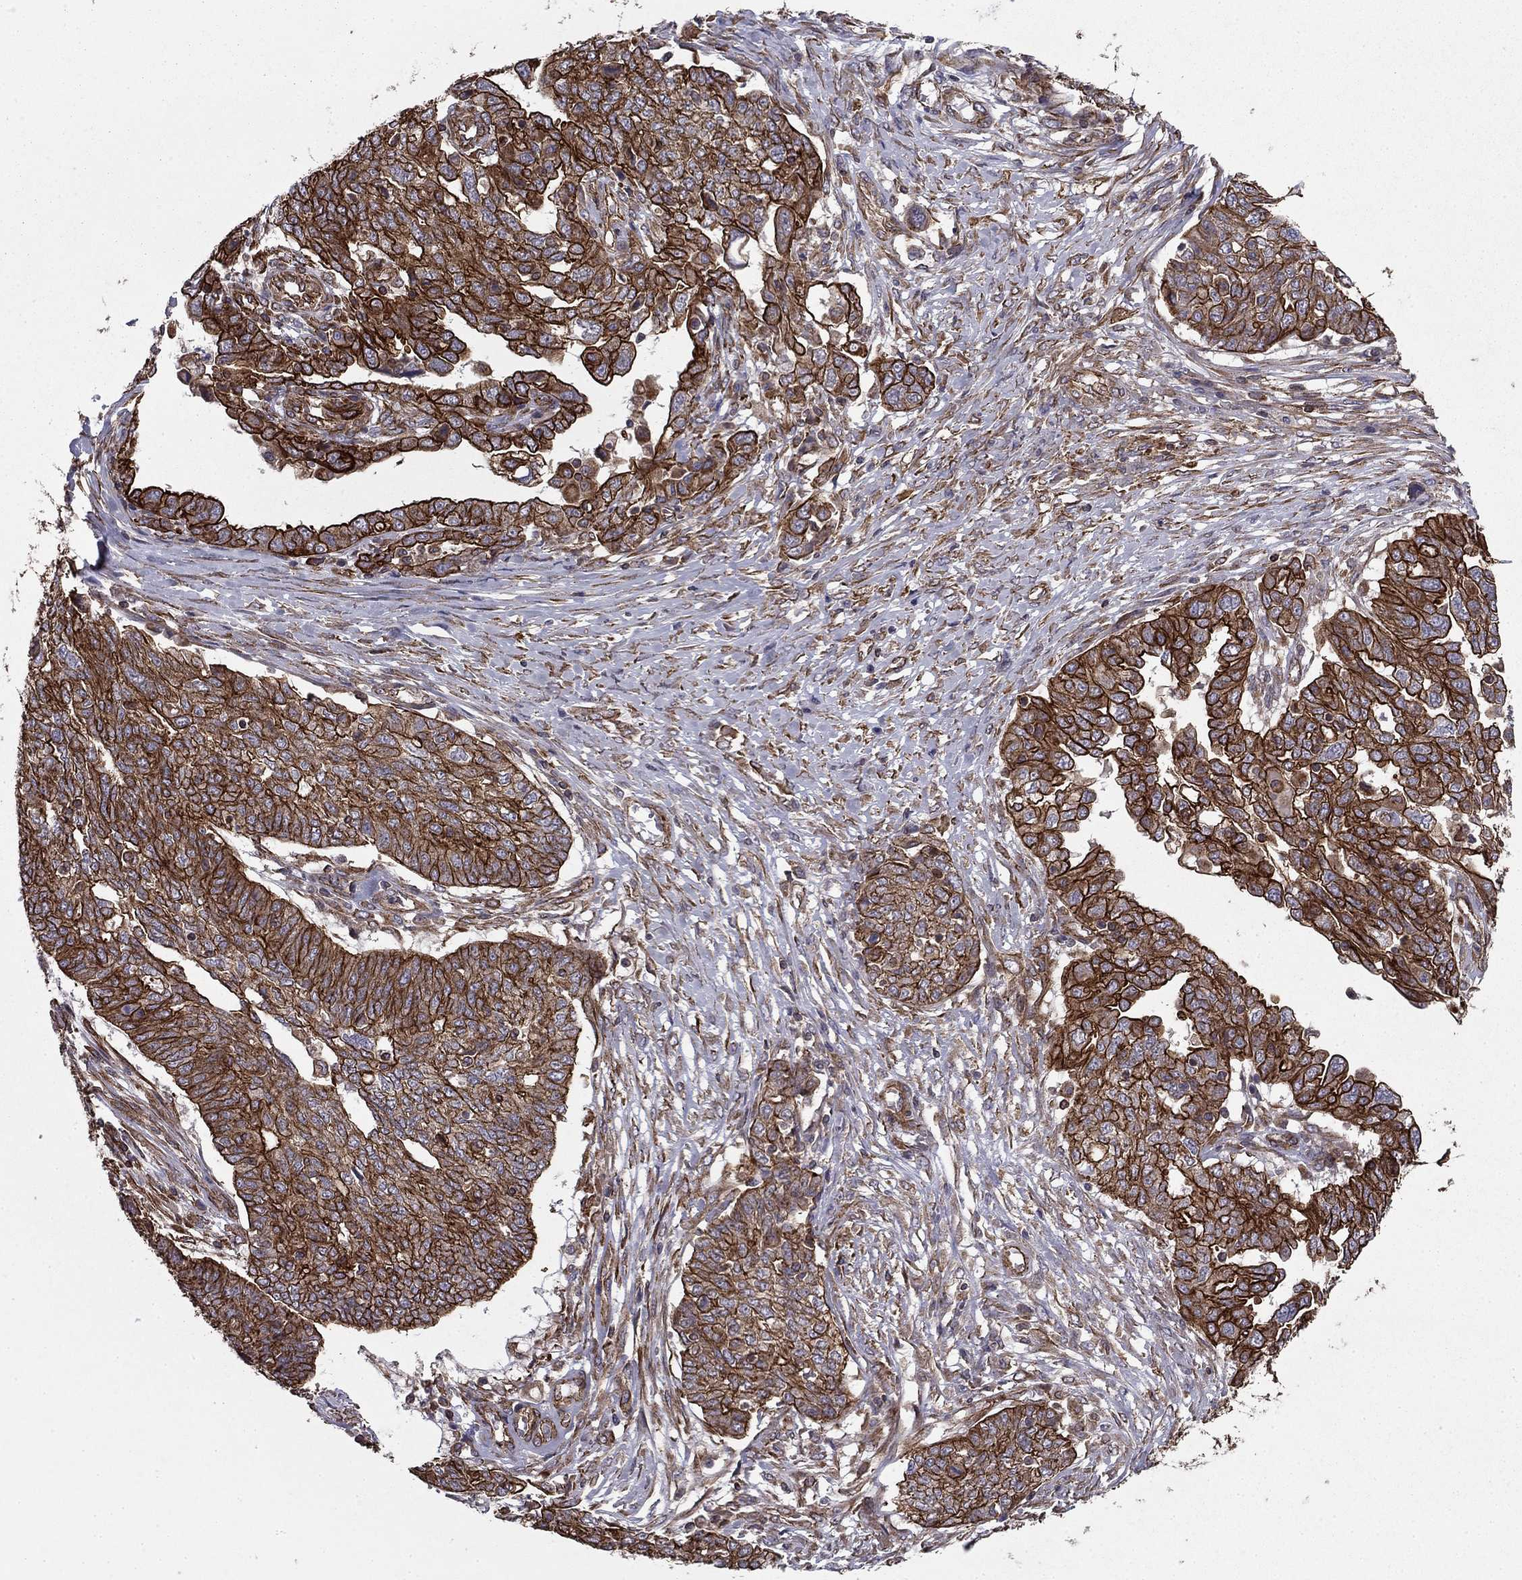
{"staining": {"intensity": "strong", "quantity": ">75%", "location": "cytoplasmic/membranous"}, "tissue": "ovarian cancer", "cell_type": "Tumor cells", "image_type": "cancer", "snomed": [{"axis": "morphology", "description": "Cystadenocarcinoma, serous, NOS"}, {"axis": "topography", "description": "Ovary"}], "caption": "Tumor cells display high levels of strong cytoplasmic/membranous expression in approximately >75% of cells in human ovarian cancer.", "gene": "SHMT1", "patient": {"sex": "female", "age": 67}}